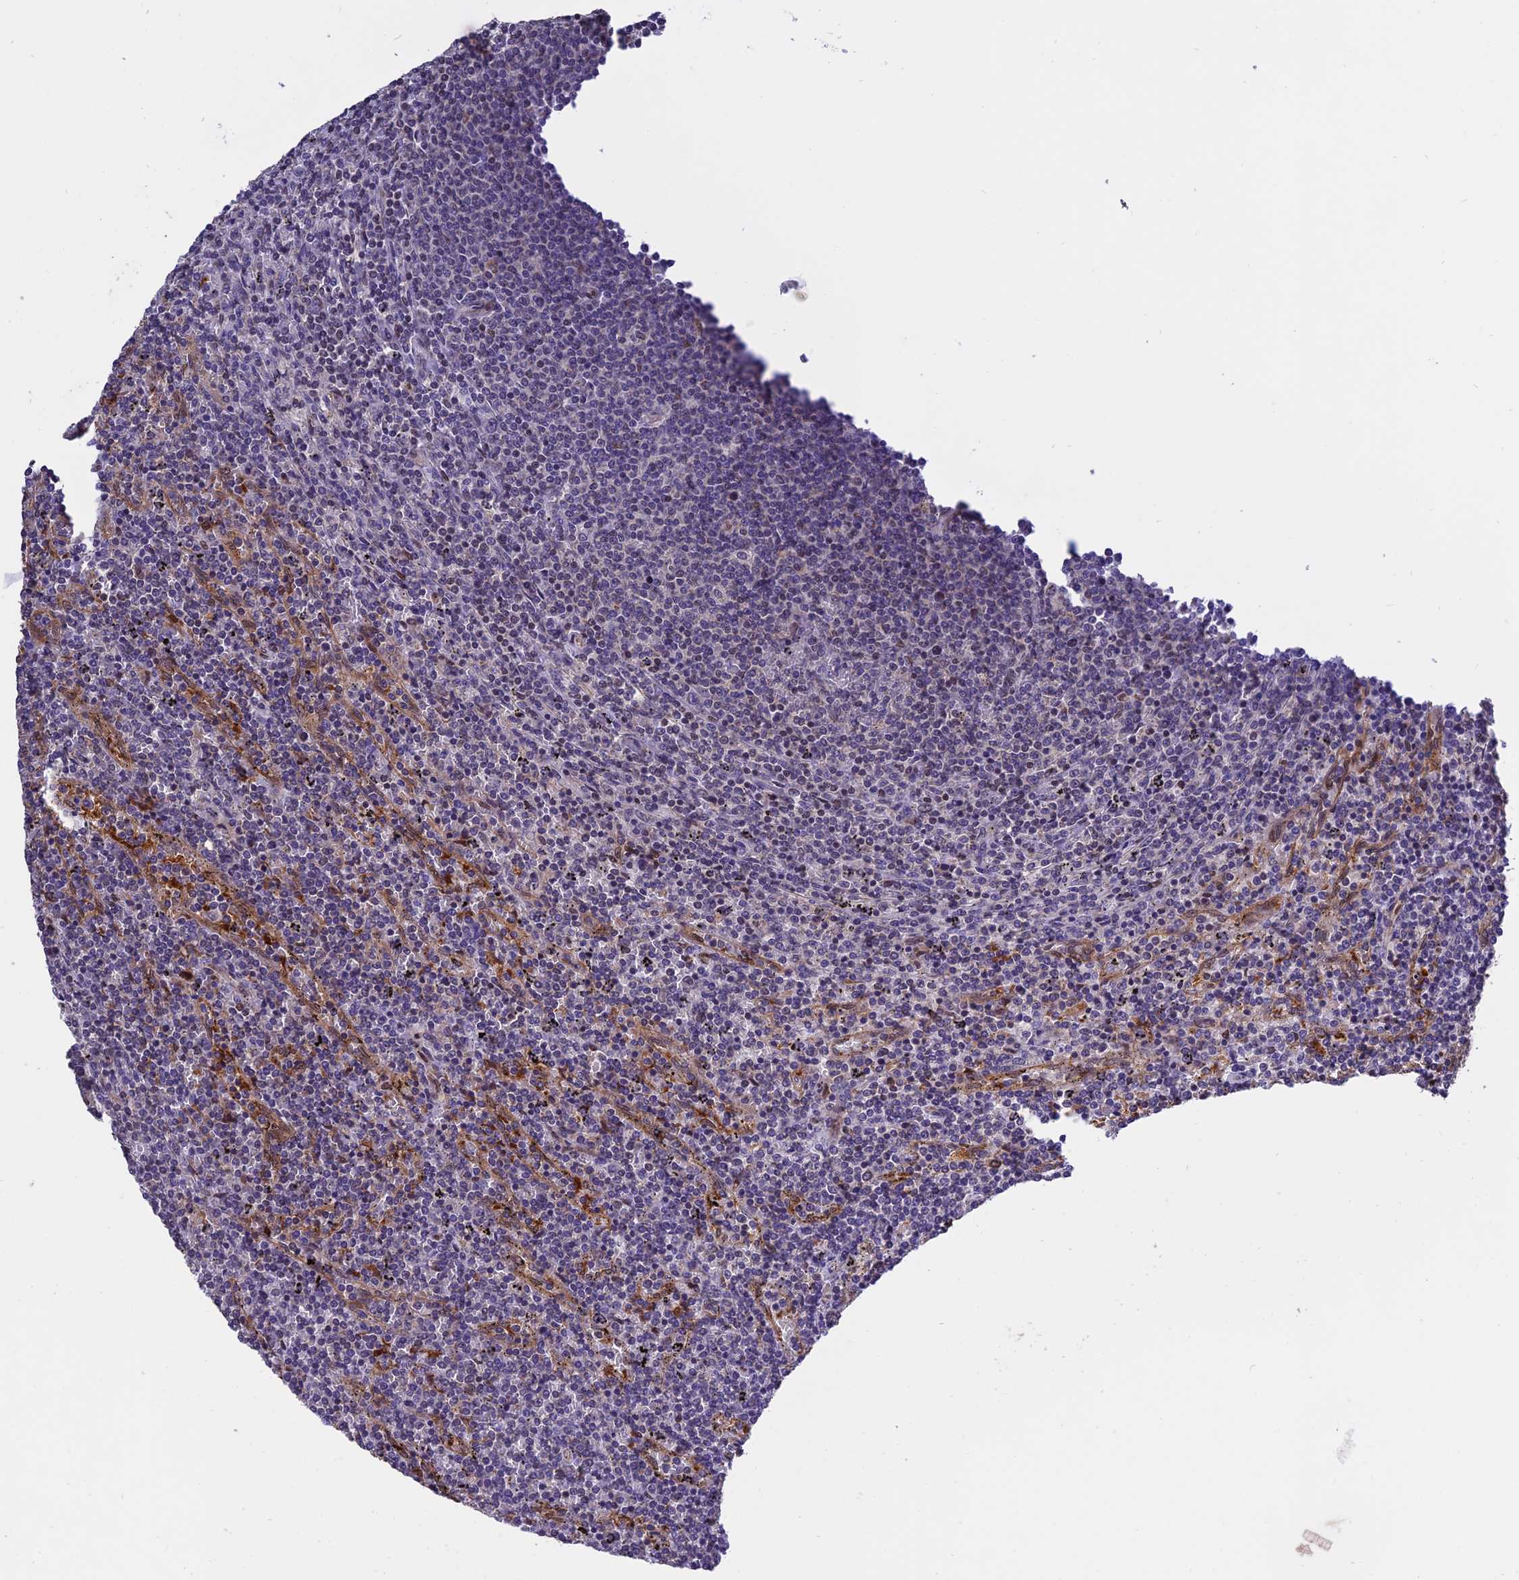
{"staining": {"intensity": "negative", "quantity": "none", "location": "none"}, "tissue": "lymphoma", "cell_type": "Tumor cells", "image_type": "cancer", "snomed": [{"axis": "morphology", "description": "Malignant lymphoma, non-Hodgkin's type, Low grade"}, {"axis": "topography", "description": "Spleen"}], "caption": "Immunohistochemistry of human lymphoma demonstrates no staining in tumor cells. (DAB (3,3'-diaminobenzidine) IHC with hematoxylin counter stain).", "gene": "MNS1", "patient": {"sex": "female", "age": 50}}